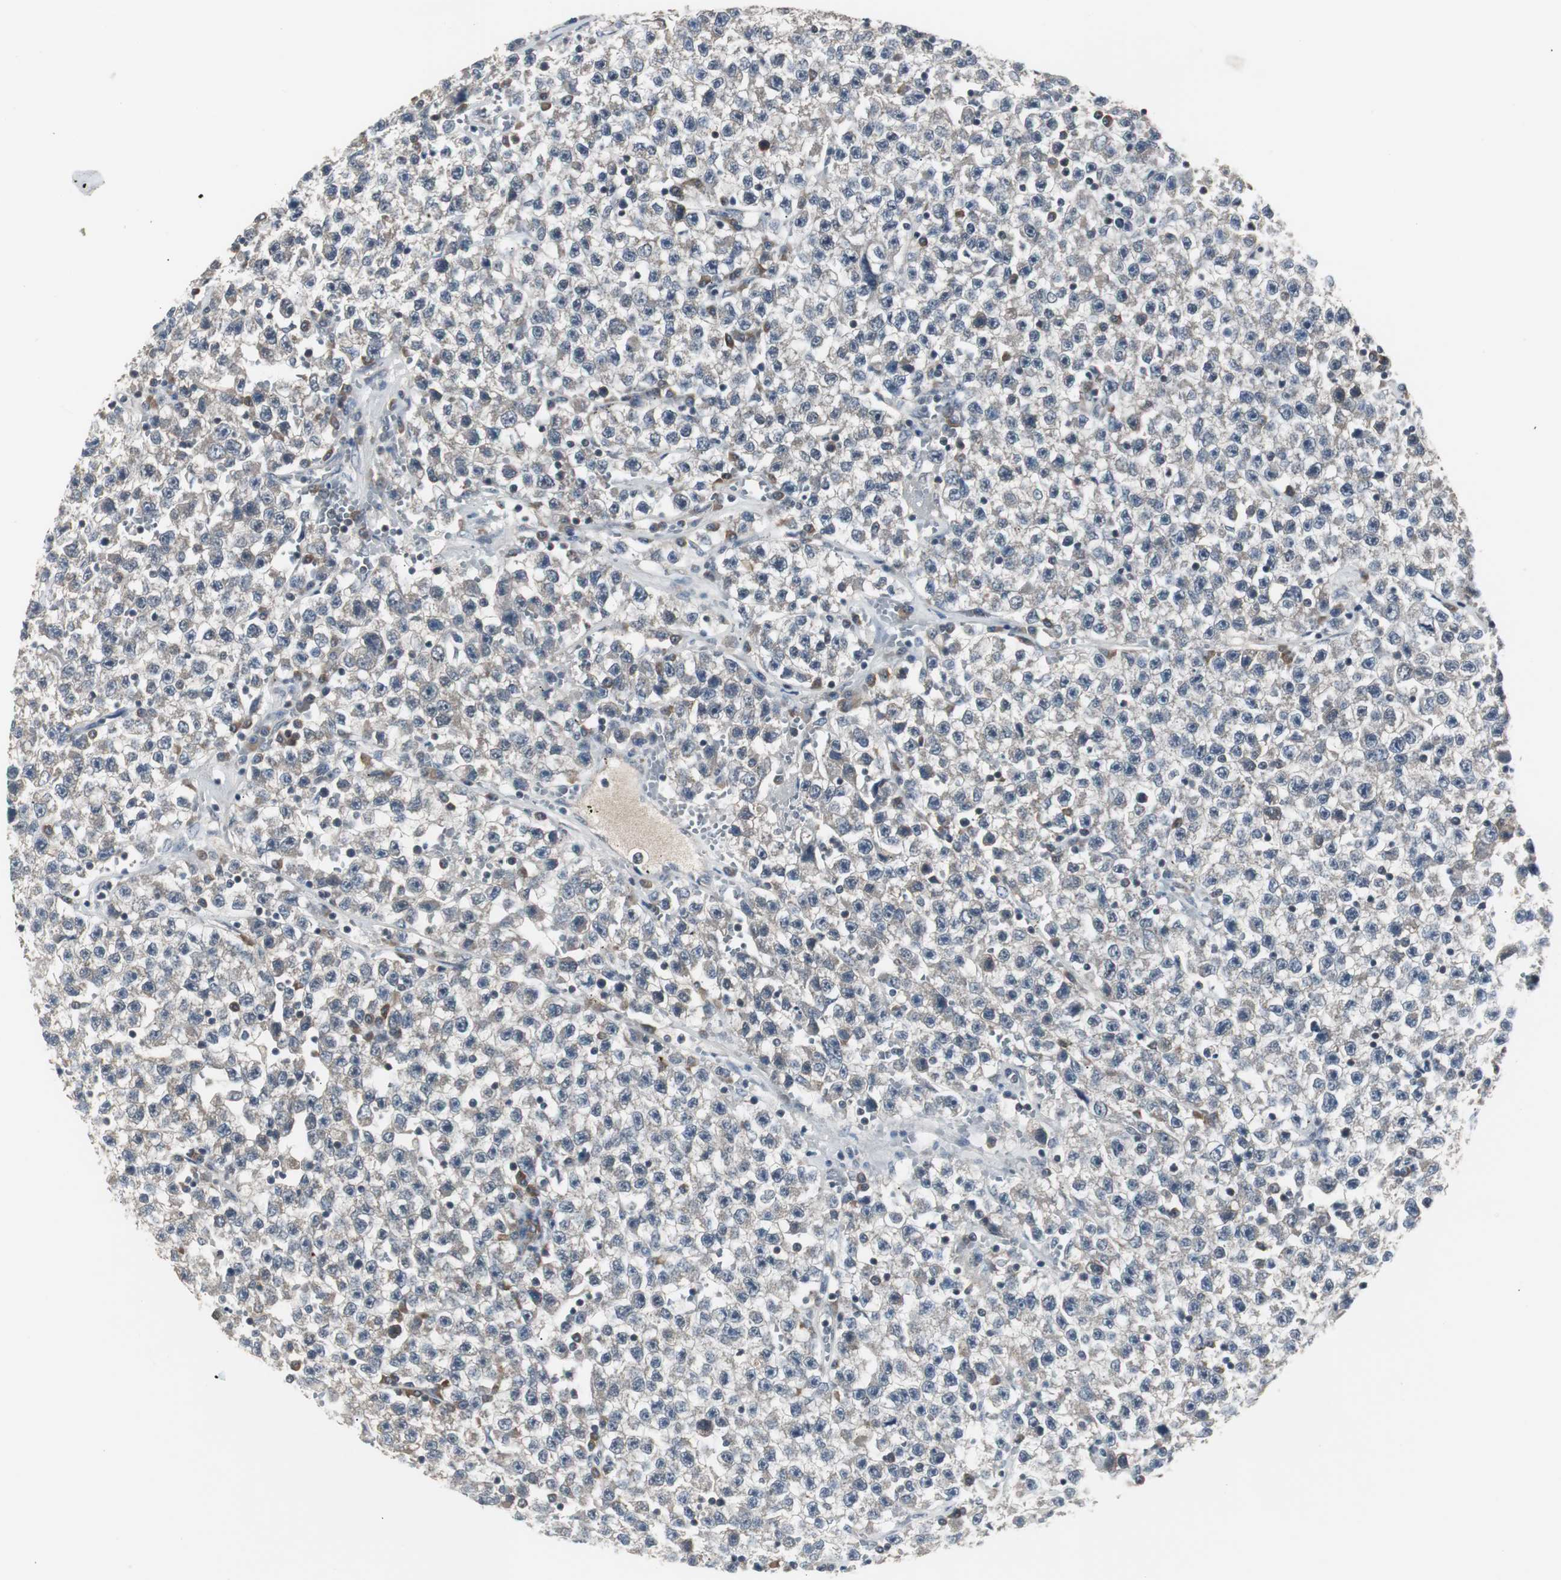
{"staining": {"intensity": "negative", "quantity": "none", "location": "none"}, "tissue": "testis cancer", "cell_type": "Tumor cells", "image_type": "cancer", "snomed": [{"axis": "morphology", "description": "Seminoma, NOS"}, {"axis": "topography", "description": "Testis"}], "caption": "Photomicrograph shows no significant protein expression in tumor cells of testis cancer (seminoma).", "gene": "ZMPSTE24", "patient": {"sex": "male", "age": 22}}